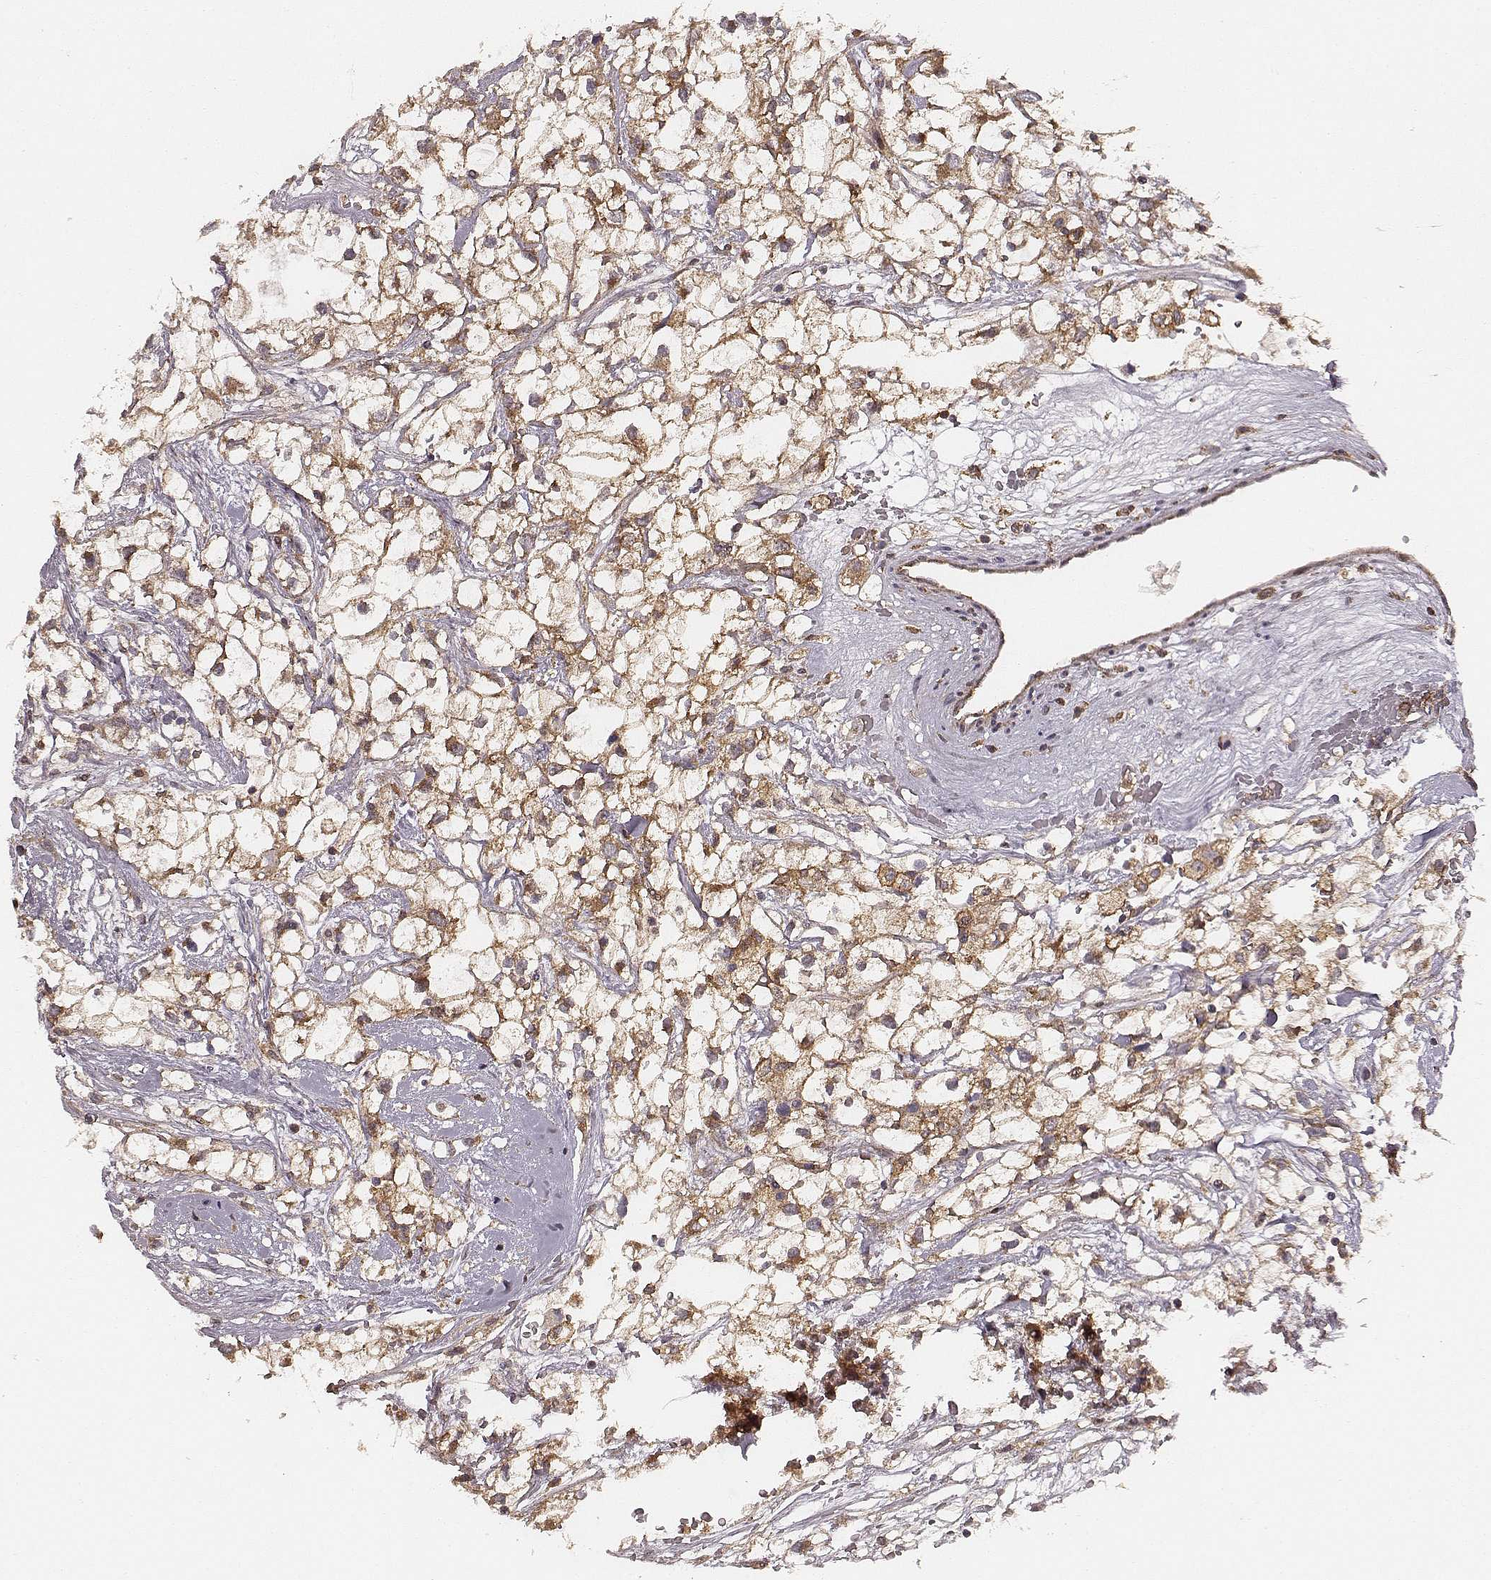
{"staining": {"intensity": "moderate", "quantity": ">75%", "location": "cytoplasmic/membranous"}, "tissue": "renal cancer", "cell_type": "Tumor cells", "image_type": "cancer", "snomed": [{"axis": "morphology", "description": "Adenocarcinoma, NOS"}, {"axis": "topography", "description": "Kidney"}], "caption": "Human adenocarcinoma (renal) stained with a brown dye reveals moderate cytoplasmic/membranous positive positivity in about >75% of tumor cells.", "gene": "VPS26A", "patient": {"sex": "male", "age": 59}}